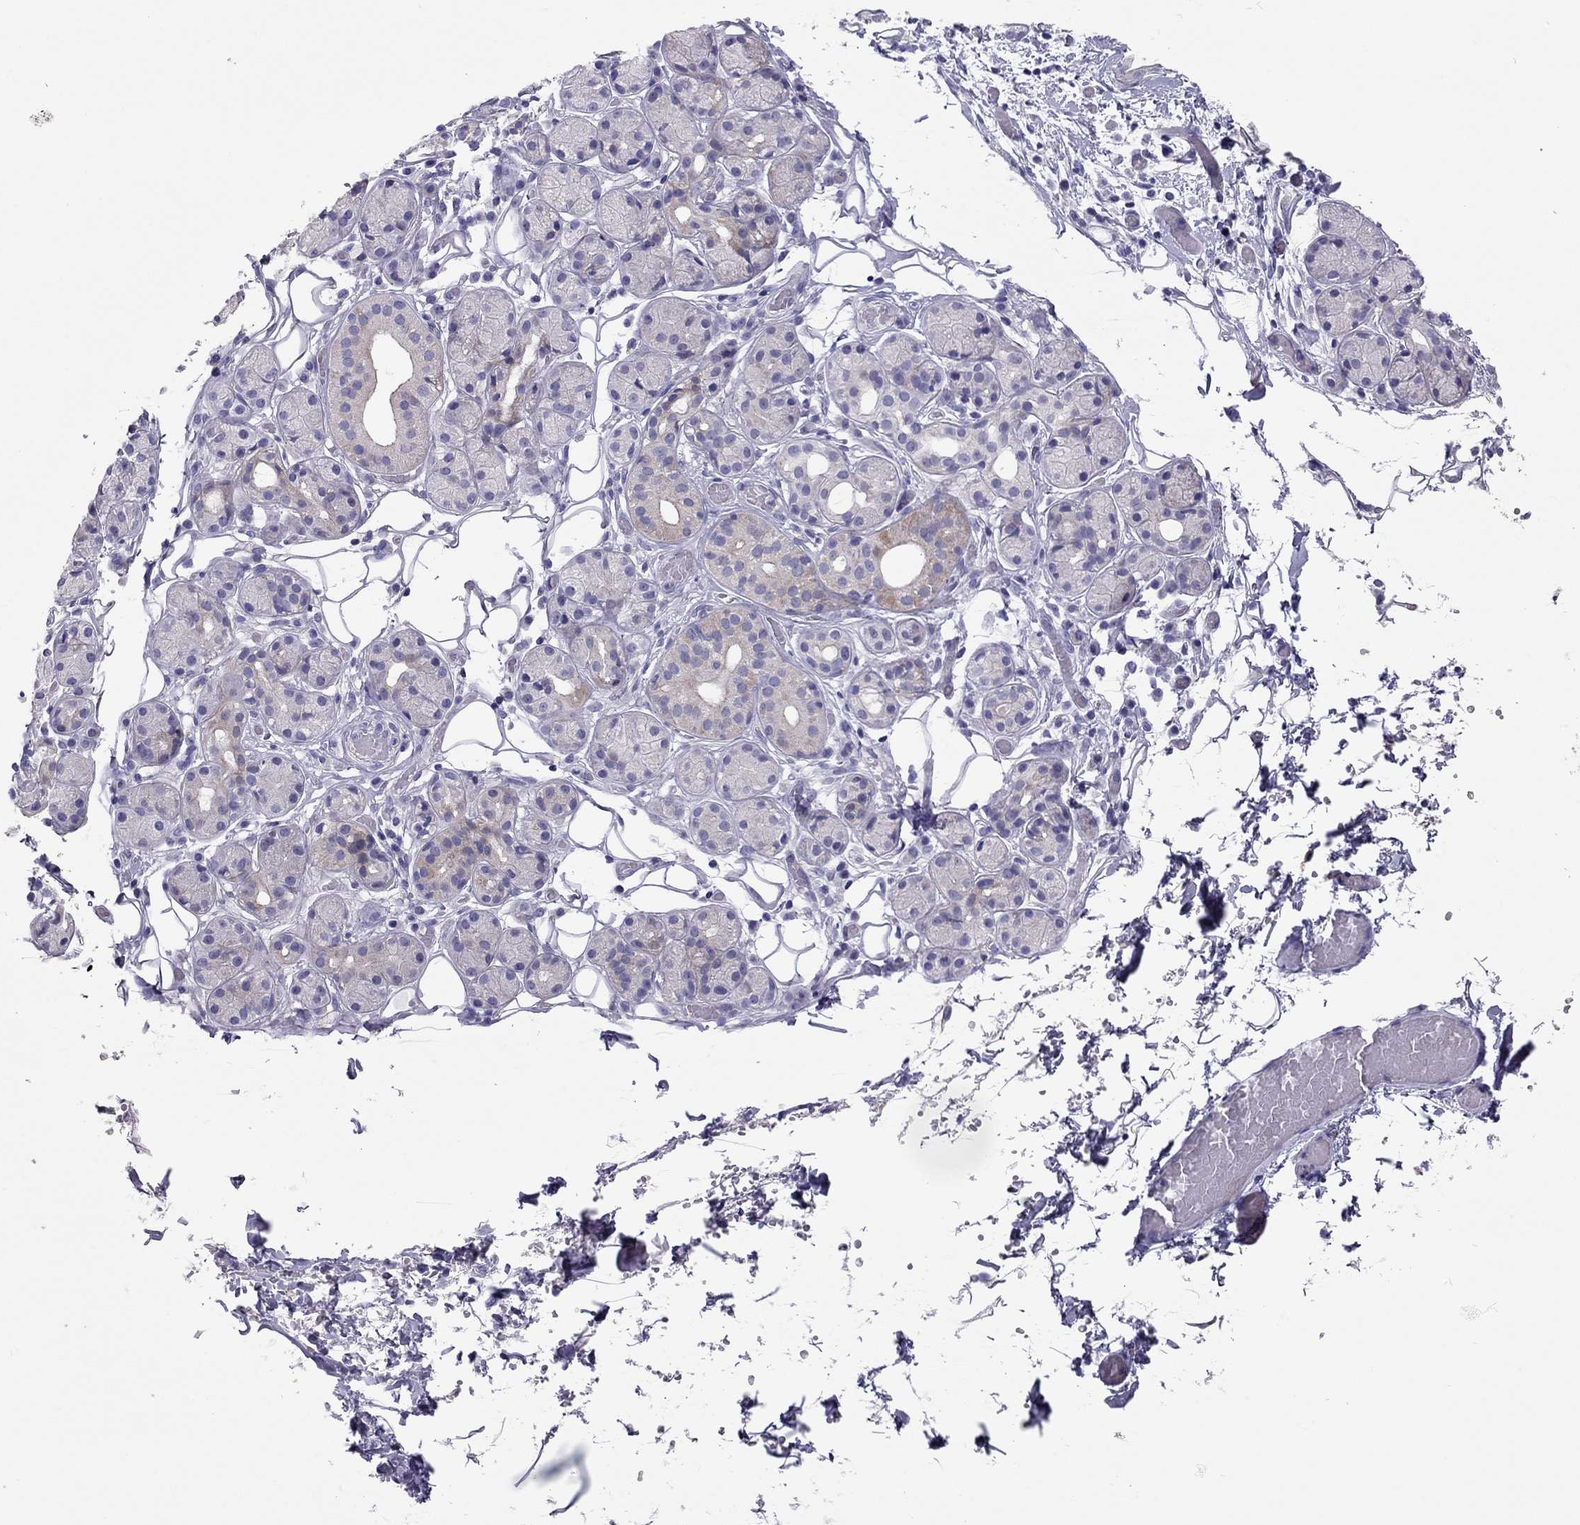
{"staining": {"intensity": "weak", "quantity": "<25%", "location": "cytoplasmic/membranous"}, "tissue": "salivary gland", "cell_type": "Glandular cells", "image_type": "normal", "snomed": [{"axis": "morphology", "description": "Normal tissue, NOS"}, {"axis": "topography", "description": "Salivary gland"}, {"axis": "topography", "description": "Peripheral nerve tissue"}], "caption": "An immunohistochemistry image of unremarkable salivary gland is shown. There is no staining in glandular cells of salivary gland.", "gene": "SCARB1", "patient": {"sex": "male", "age": 71}}